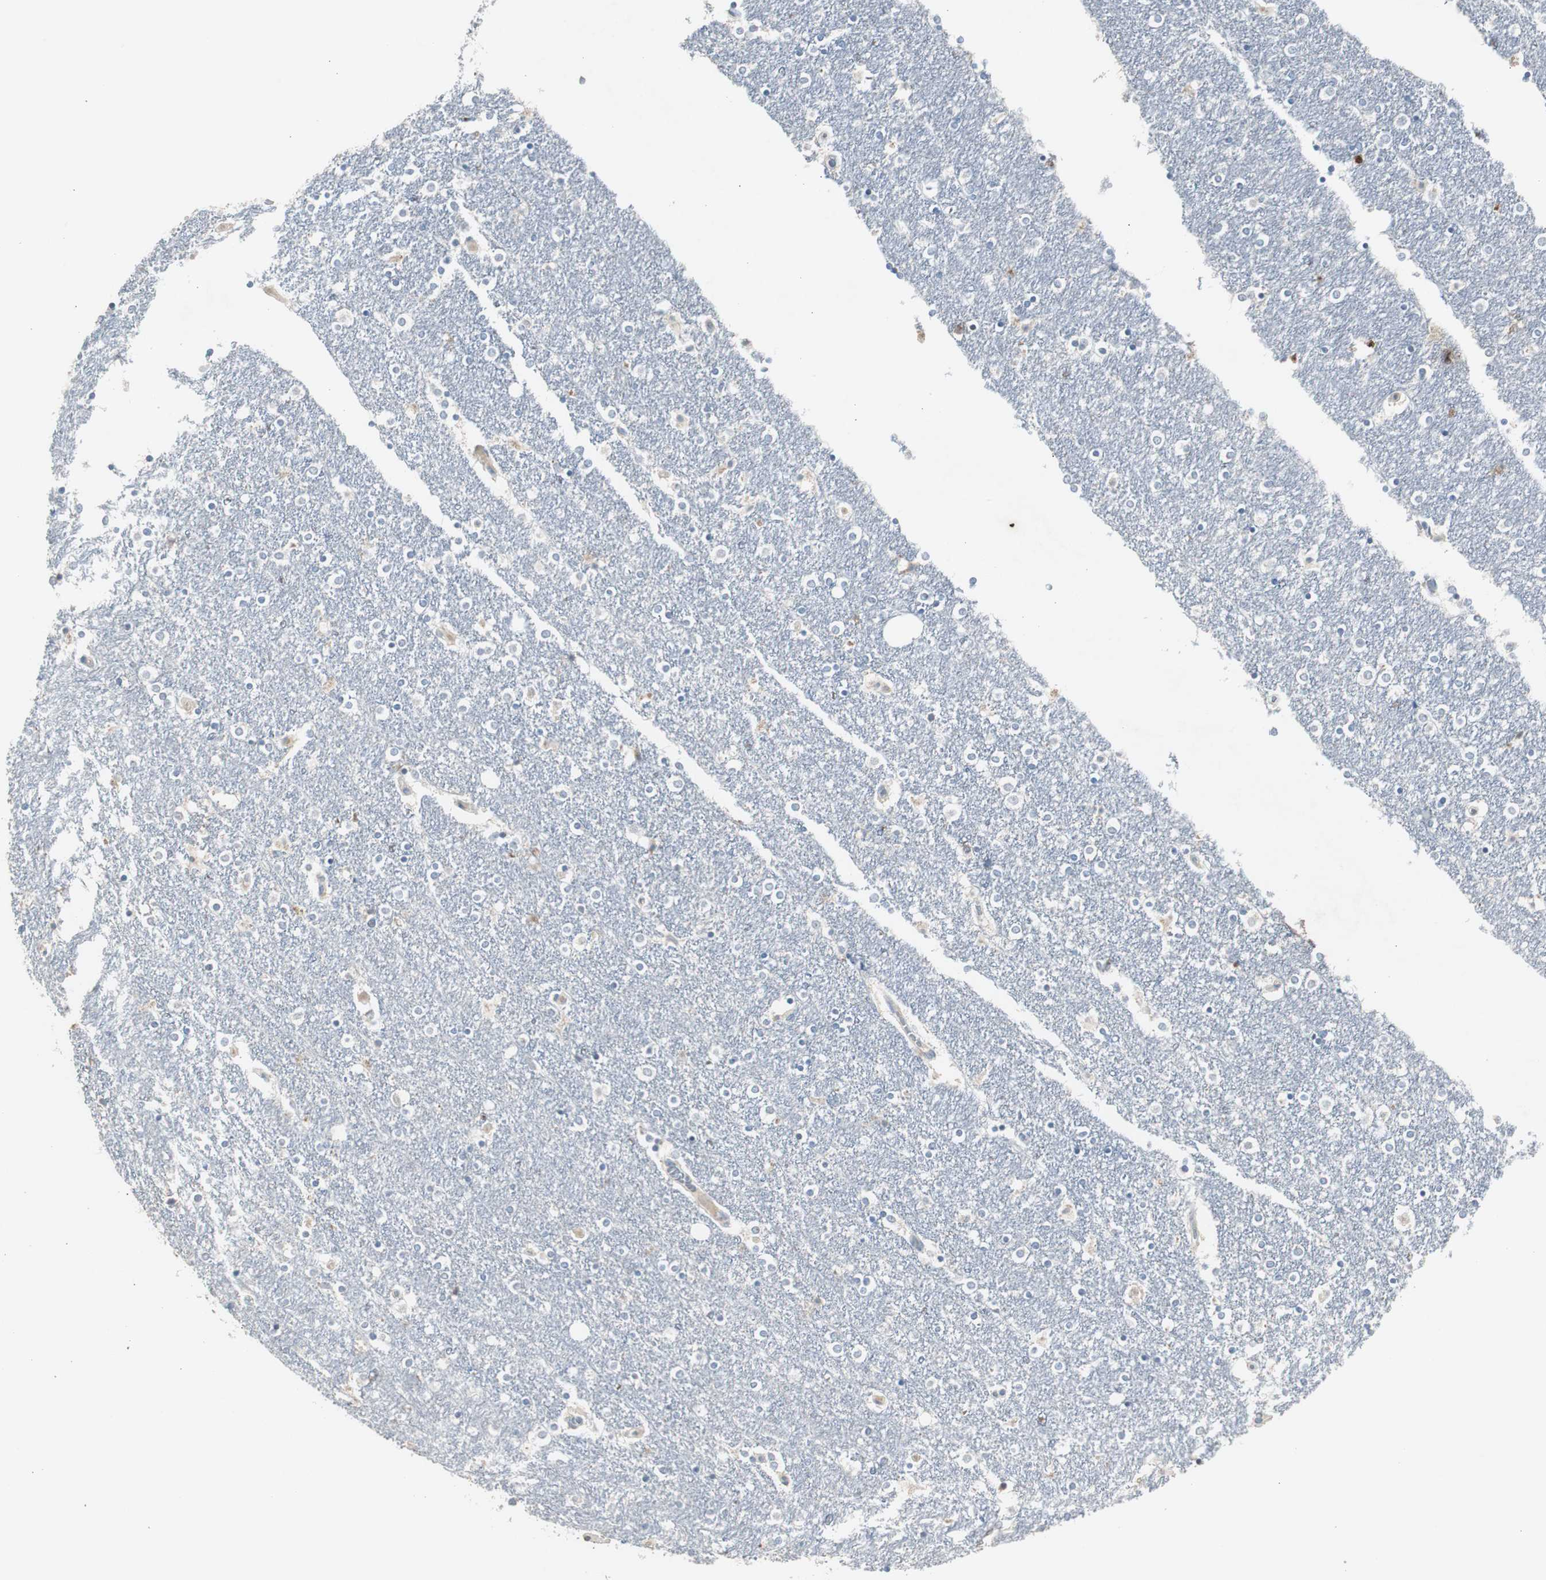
{"staining": {"intensity": "negative", "quantity": "none", "location": "none"}, "tissue": "caudate", "cell_type": "Glial cells", "image_type": "normal", "snomed": [{"axis": "morphology", "description": "Normal tissue, NOS"}, {"axis": "topography", "description": "Lateral ventricle wall"}], "caption": "Protein analysis of normal caudate demonstrates no significant staining in glial cells. (DAB (3,3'-diaminobenzidine) immunohistochemistry (IHC) with hematoxylin counter stain).", "gene": "TK1", "patient": {"sex": "female", "age": 54}}